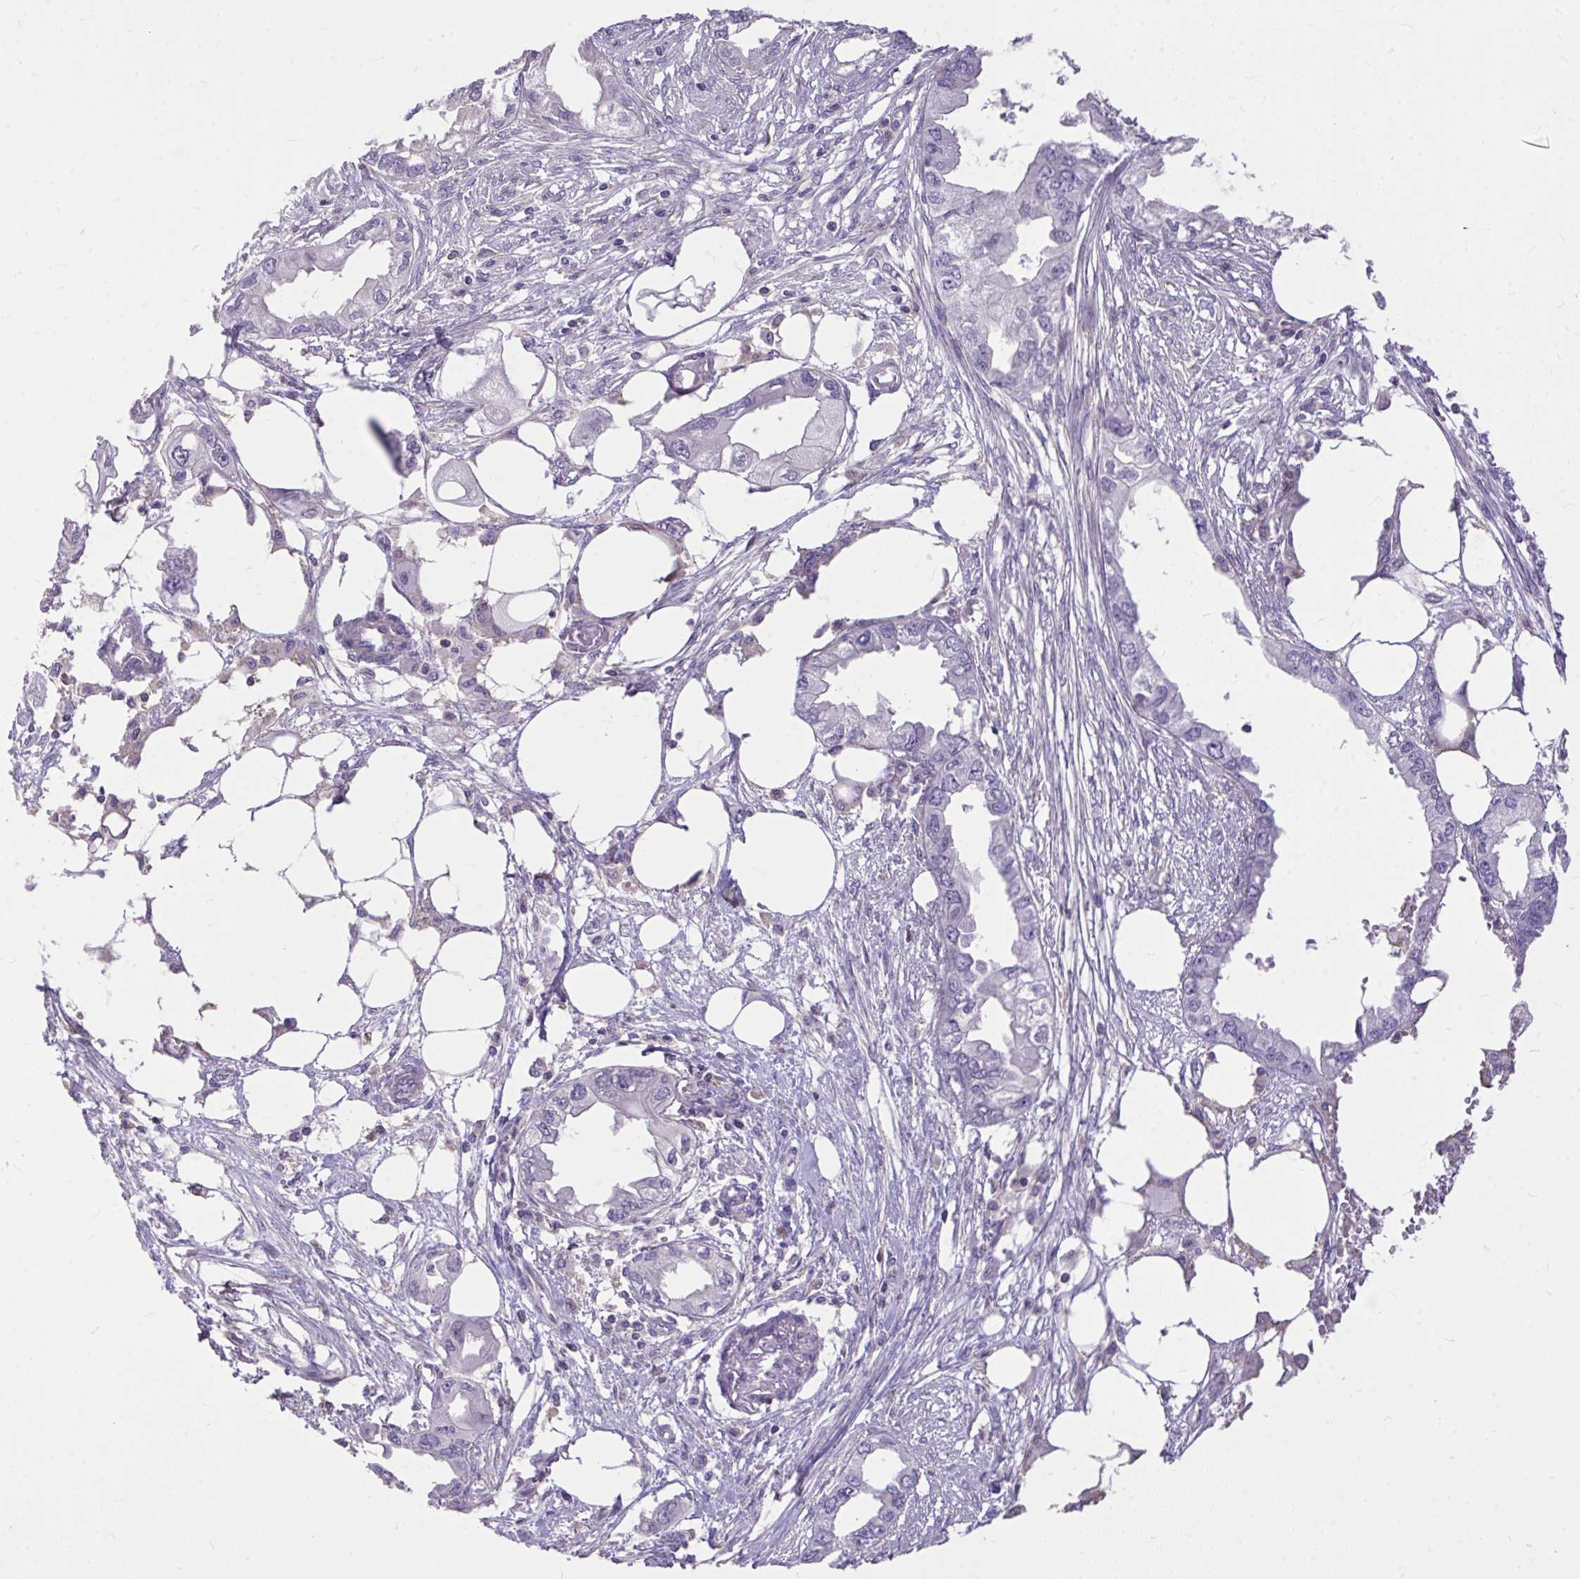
{"staining": {"intensity": "negative", "quantity": "none", "location": "none"}, "tissue": "endometrial cancer", "cell_type": "Tumor cells", "image_type": "cancer", "snomed": [{"axis": "morphology", "description": "Adenocarcinoma, NOS"}, {"axis": "morphology", "description": "Adenocarcinoma, metastatic, NOS"}, {"axis": "topography", "description": "Adipose tissue"}, {"axis": "topography", "description": "Endometrium"}], "caption": "There is no significant expression in tumor cells of adenocarcinoma (endometrial).", "gene": "IGFL2", "patient": {"sex": "female", "age": 67}}